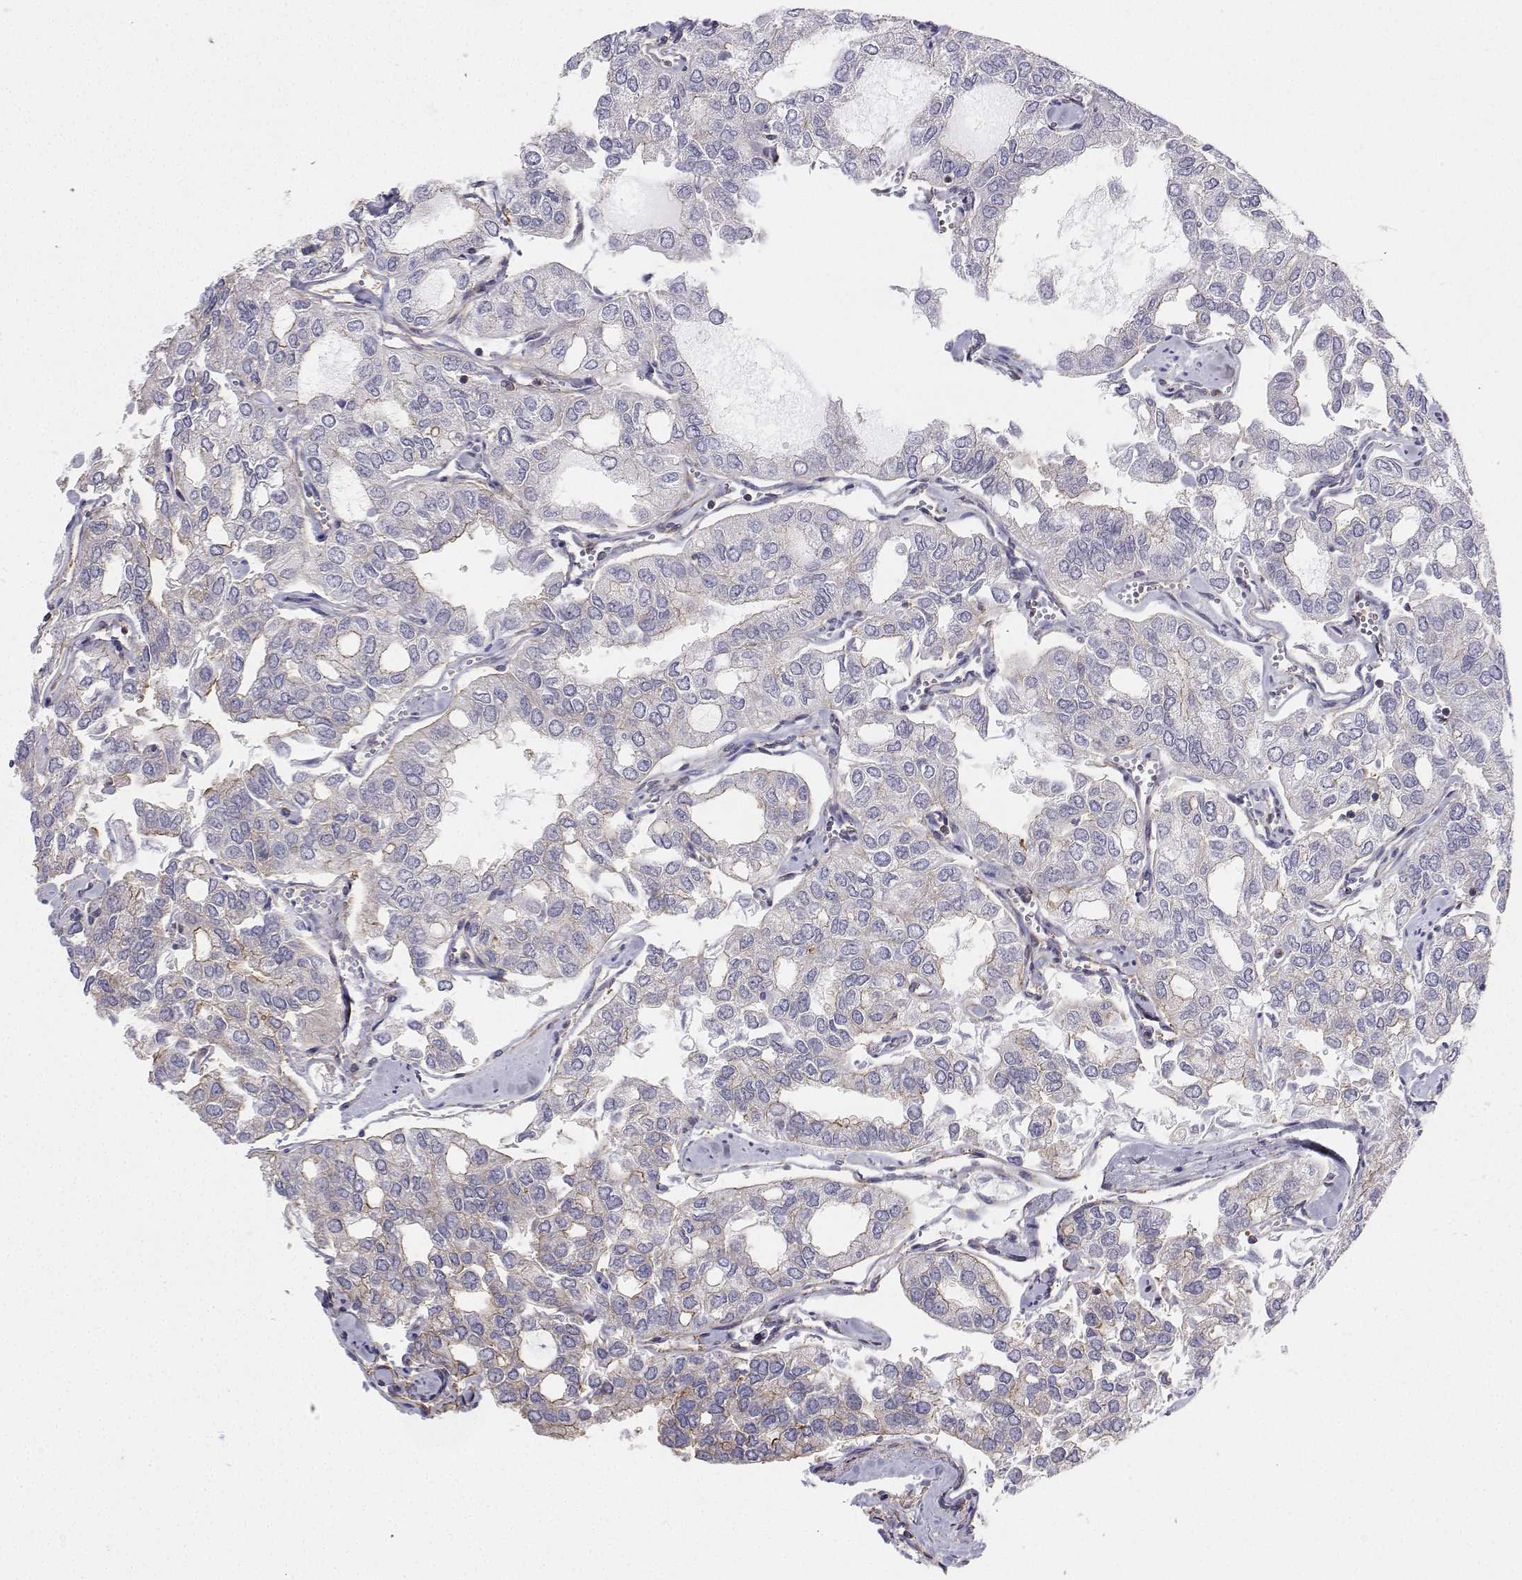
{"staining": {"intensity": "negative", "quantity": "none", "location": "none"}, "tissue": "thyroid cancer", "cell_type": "Tumor cells", "image_type": "cancer", "snomed": [{"axis": "morphology", "description": "Follicular adenoma carcinoma, NOS"}, {"axis": "topography", "description": "Thyroid gland"}], "caption": "Tumor cells are negative for brown protein staining in thyroid cancer (follicular adenoma carcinoma).", "gene": "MYH9", "patient": {"sex": "male", "age": 75}}